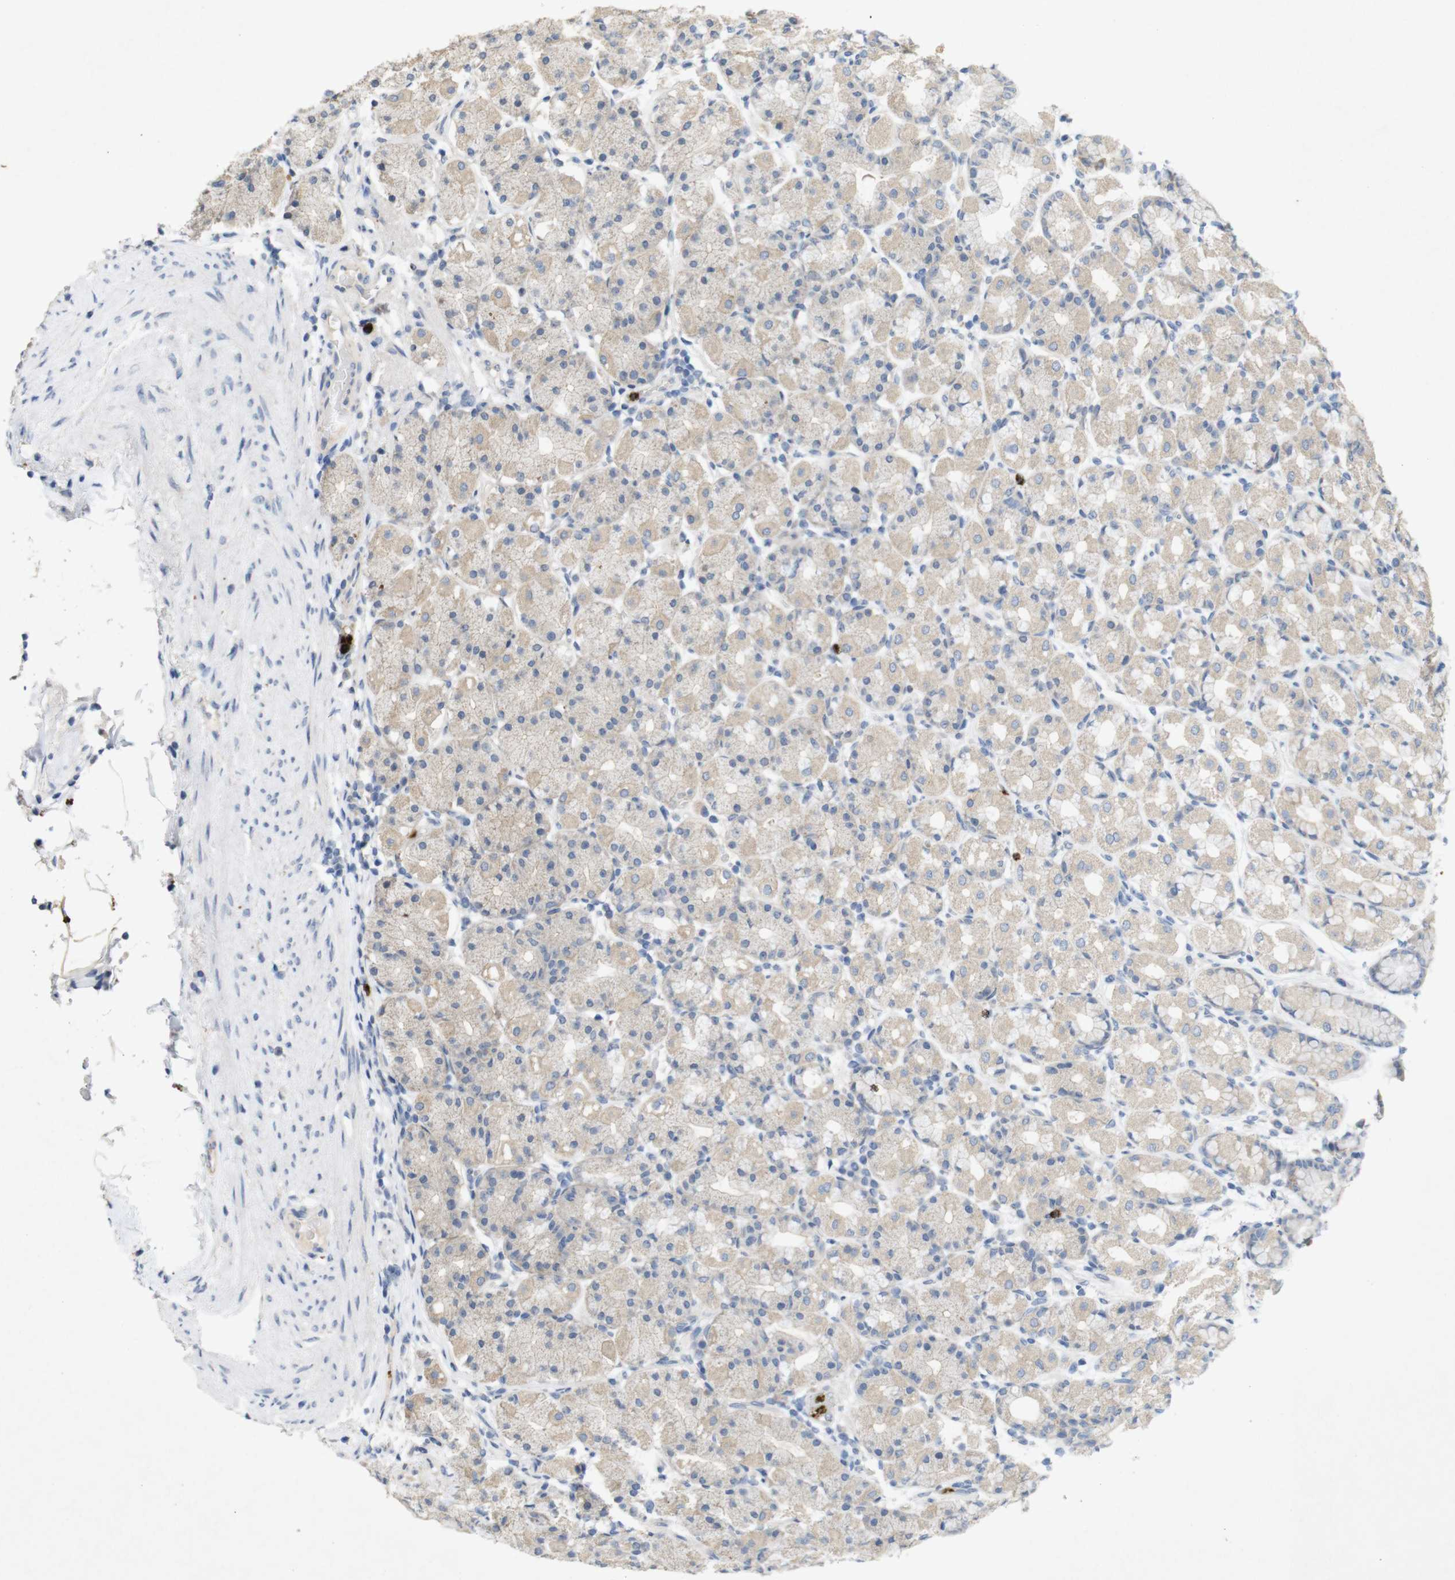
{"staining": {"intensity": "weak", "quantity": ">75%", "location": "cytoplasmic/membranous"}, "tissue": "stomach", "cell_type": "Glandular cells", "image_type": "normal", "snomed": [{"axis": "morphology", "description": "Normal tissue, NOS"}, {"axis": "topography", "description": "Stomach, upper"}], "caption": "Protein staining of benign stomach shows weak cytoplasmic/membranous expression in approximately >75% of glandular cells.", "gene": "TSPAN14", "patient": {"sex": "male", "age": 68}}